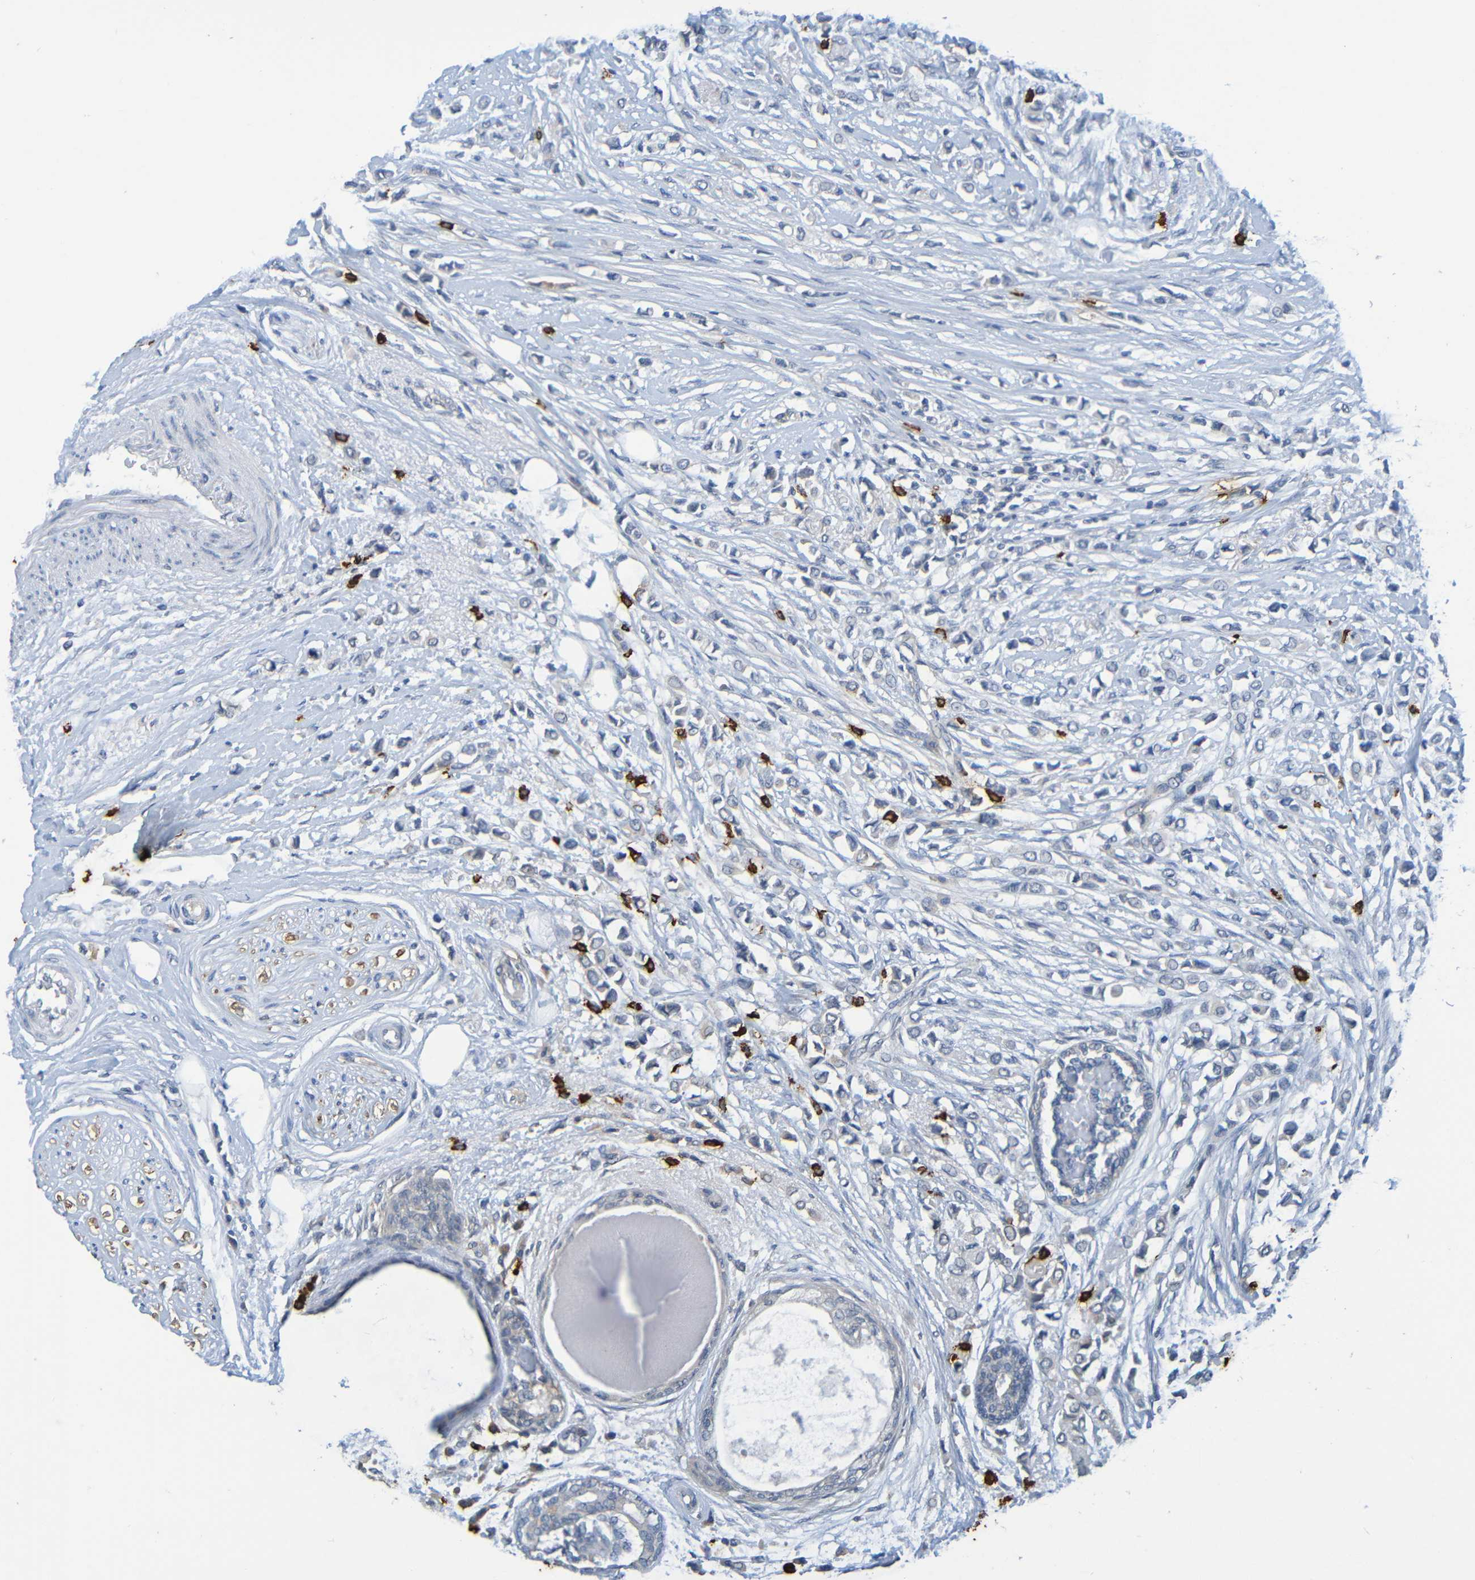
{"staining": {"intensity": "negative", "quantity": "none", "location": "none"}, "tissue": "breast cancer", "cell_type": "Tumor cells", "image_type": "cancer", "snomed": [{"axis": "morphology", "description": "Lobular carcinoma"}, {"axis": "topography", "description": "Breast"}], "caption": "This is an immunohistochemistry image of human breast cancer. There is no expression in tumor cells.", "gene": "C3AR1", "patient": {"sex": "female", "age": 51}}